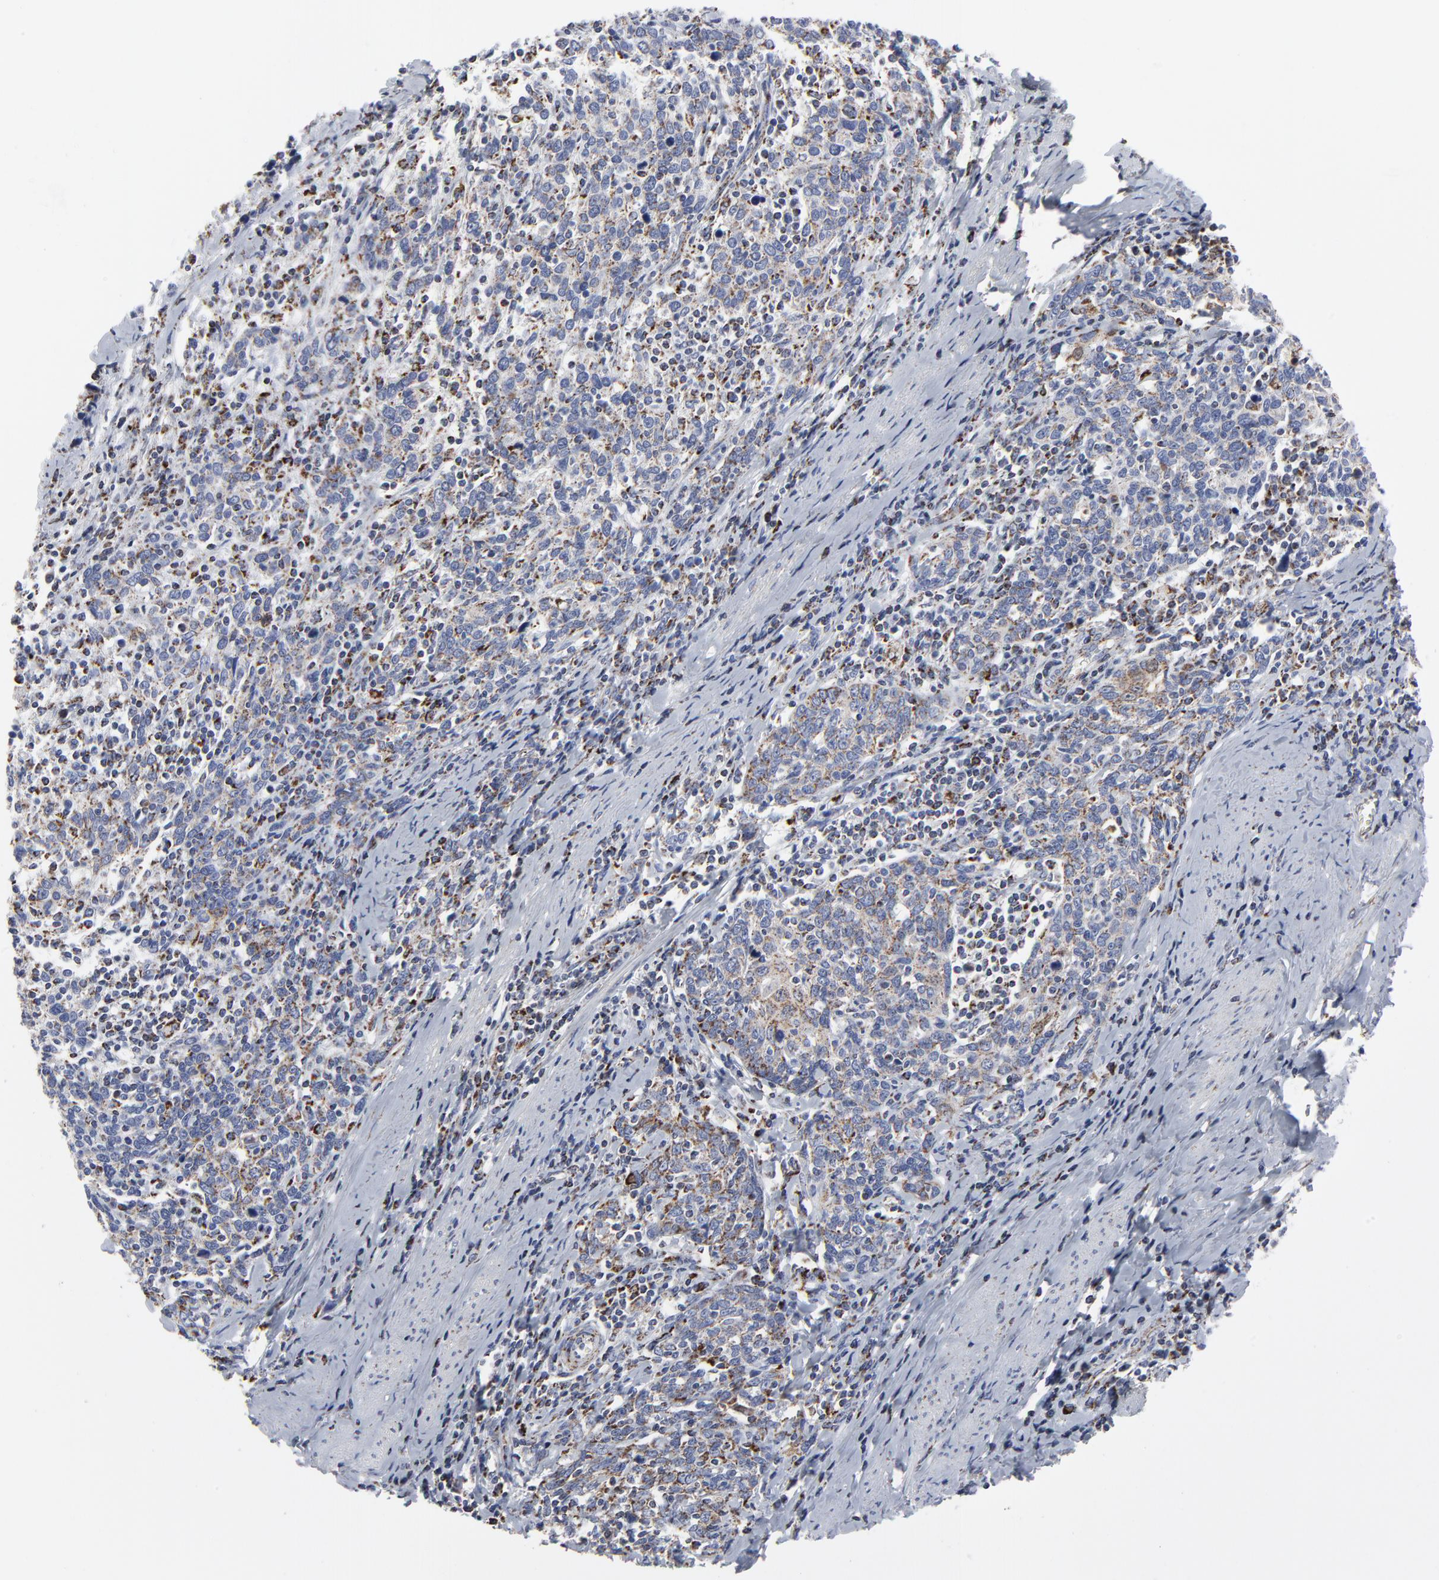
{"staining": {"intensity": "weak", "quantity": "25%-75%", "location": "cytoplasmic/membranous"}, "tissue": "cervical cancer", "cell_type": "Tumor cells", "image_type": "cancer", "snomed": [{"axis": "morphology", "description": "Squamous cell carcinoma, NOS"}, {"axis": "topography", "description": "Cervix"}], "caption": "Cervical squamous cell carcinoma stained with immunohistochemistry displays weak cytoplasmic/membranous staining in about 25%-75% of tumor cells. (DAB IHC with brightfield microscopy, high magnification).", "gene": "TXNRD2", "patient": {"sex": "female", "age": 41}}